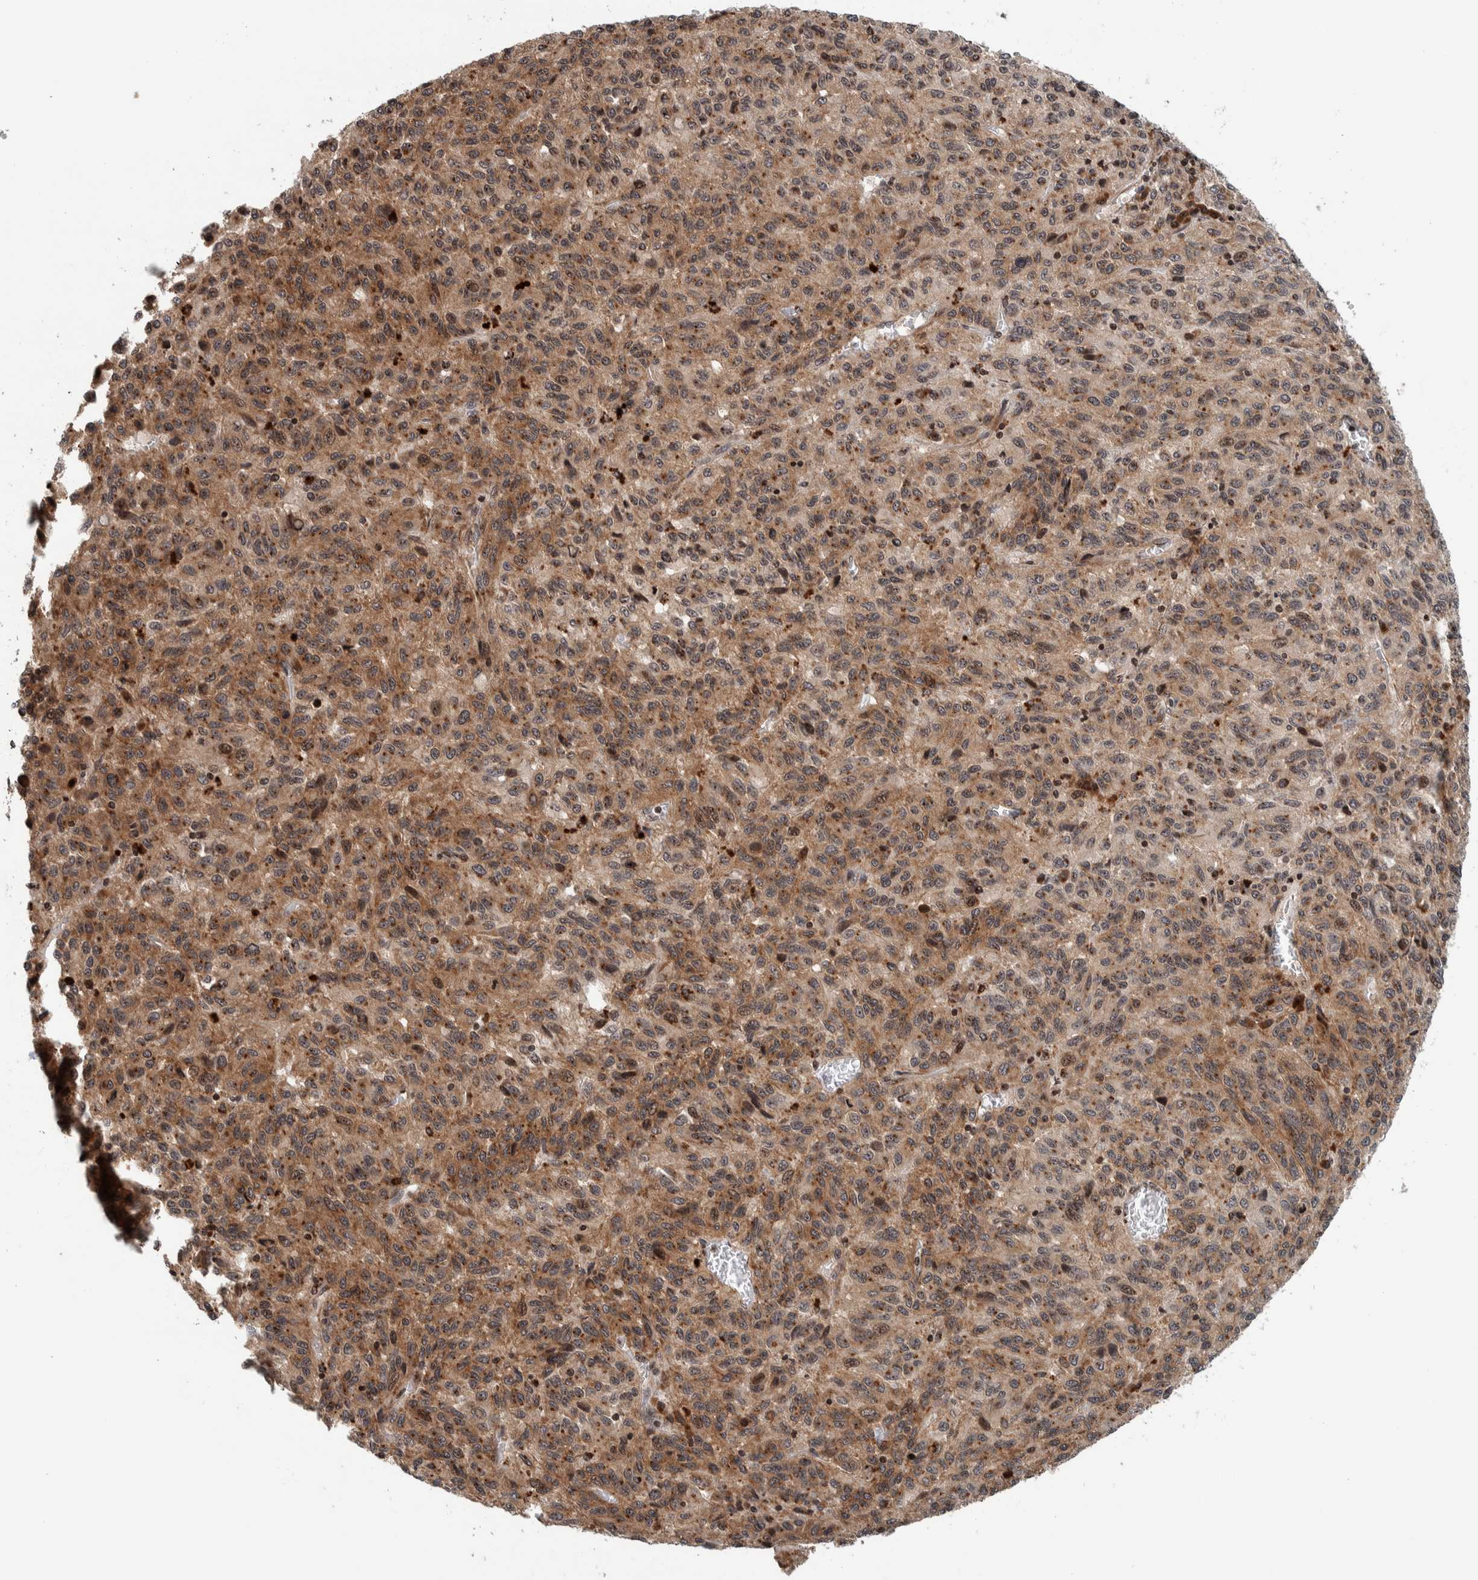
{"staining": {"intensity": "moderate", "quantity": ">75%", "location": "cytoplasmic/membranous"}, "tissue": "melanoma", "cell_type": "Tumor cells", "image_type": "cancer", "snomed": [{"axis": "morphology", "description": "Malignant melanoma, Metastatic site"}, {"axis": "topography", "description": "Lung"}], "caption": "An image of malignant melanoma (metastatic site) stained for a protein shows moderate cytoplasmic/membranous brown staining in tumor cells.", "gene": "CCDC182", "patient": {"sex": "male", "age": 64}}